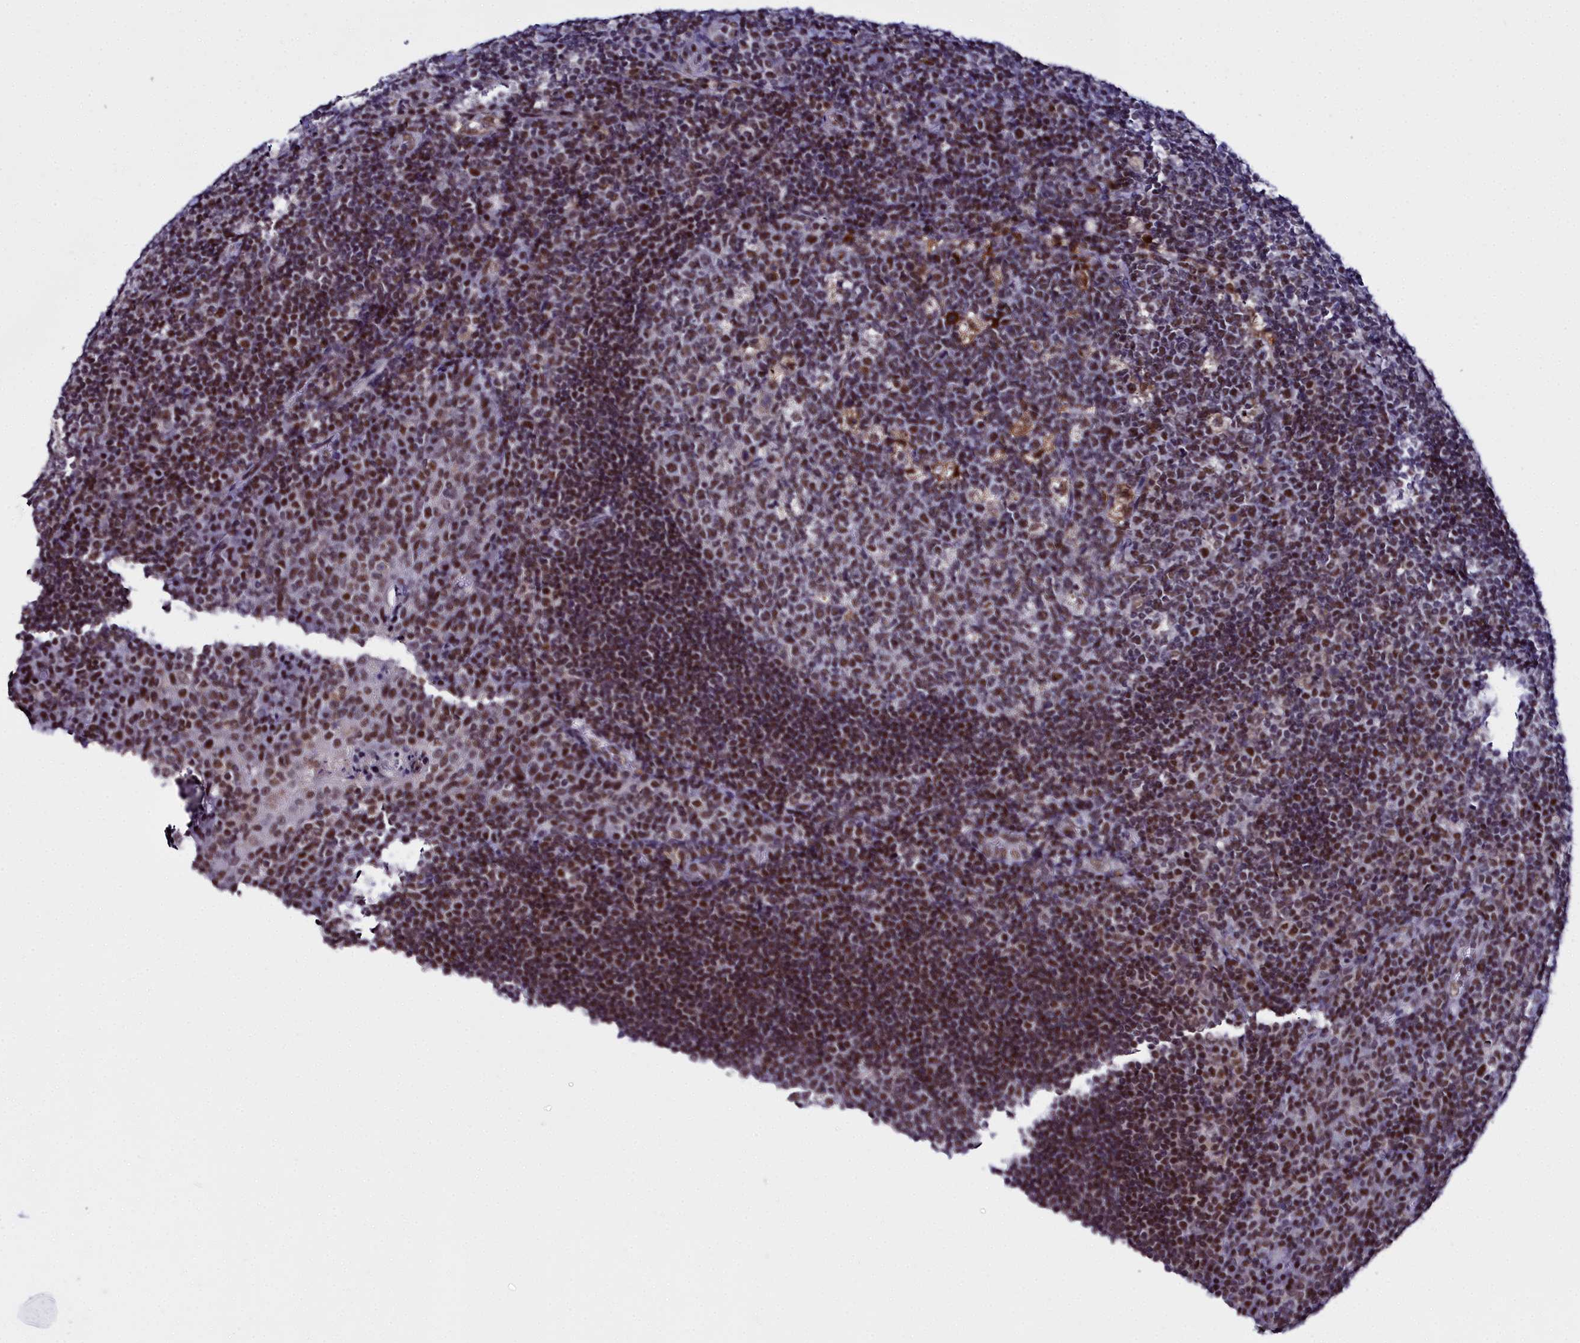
{"staining": {"intensity": "moderate", "quantity": "25%-75%", "location": "nuclear"}, "tissue": "tonsil", "cell_type": "Germinal center cells", "image_type": "normal", "snomed": [{"axis": "morphology", "description": "Normal tissue, NOS"}, {"axis": "topography", "description": "Tonsil"}], "caption": "Germinal center cells demonstrate moderate nuclear positivity in approximately 25%-75% of cells in normal tonsil.", "gene": "CCDC97", "patient": {"sex": "male", "age": 17}}